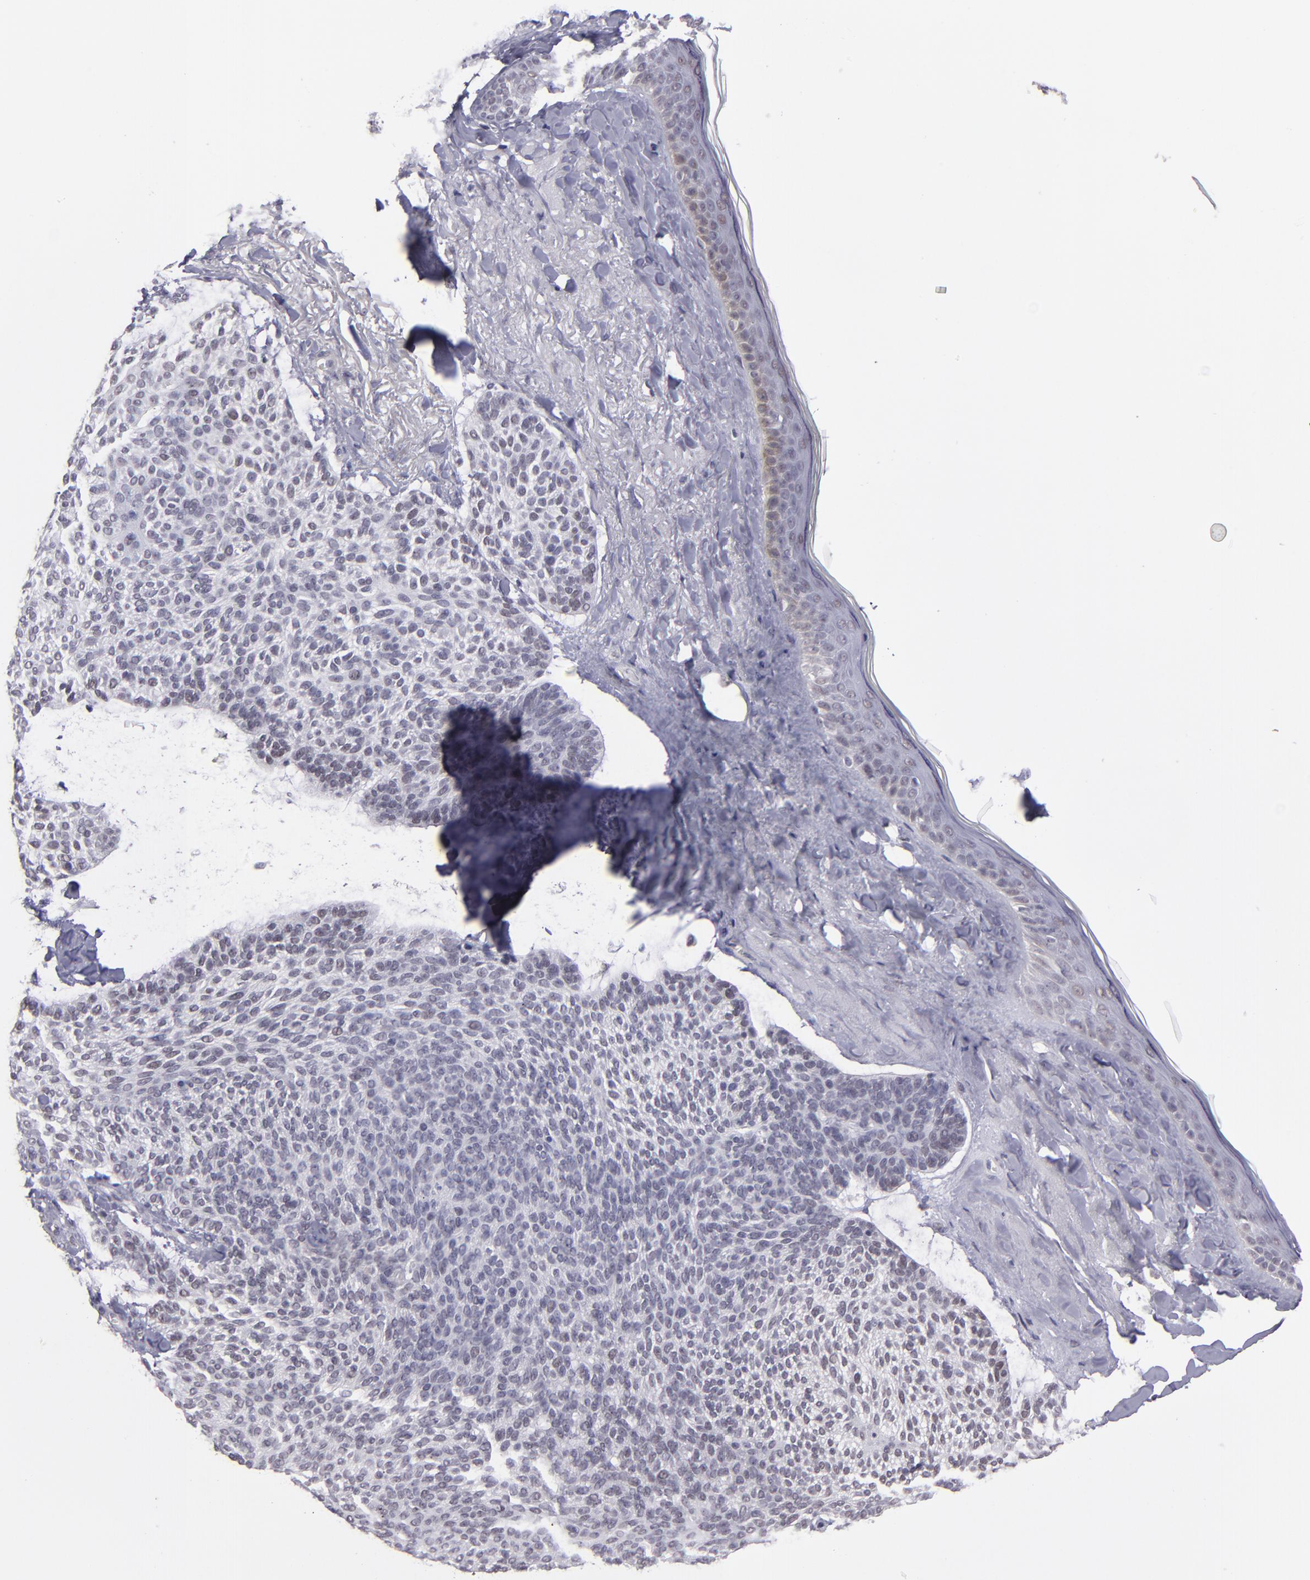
{"staining": {"intensity": "weak", "quantity": "<25%", "location": "nuclear"}, "tissue": "skin cancer", "cell_type": "Tumor cells", "image_type": "cancer", "snomed": [{"axis": "morphology", "description": "Normal tissue, NOS"}, {"axis": "morphology", "description": "Basal cell carcinoma"}, {"axis": "topography", "description": "Skin"}], "caption": "Immunohistochemical staining of human skin cancer (basal cell carcinoma) demonstrates no significant staining in tumor cells.", "gene": "OTUB2", "patient": {"sex": "female", "age": 70}}